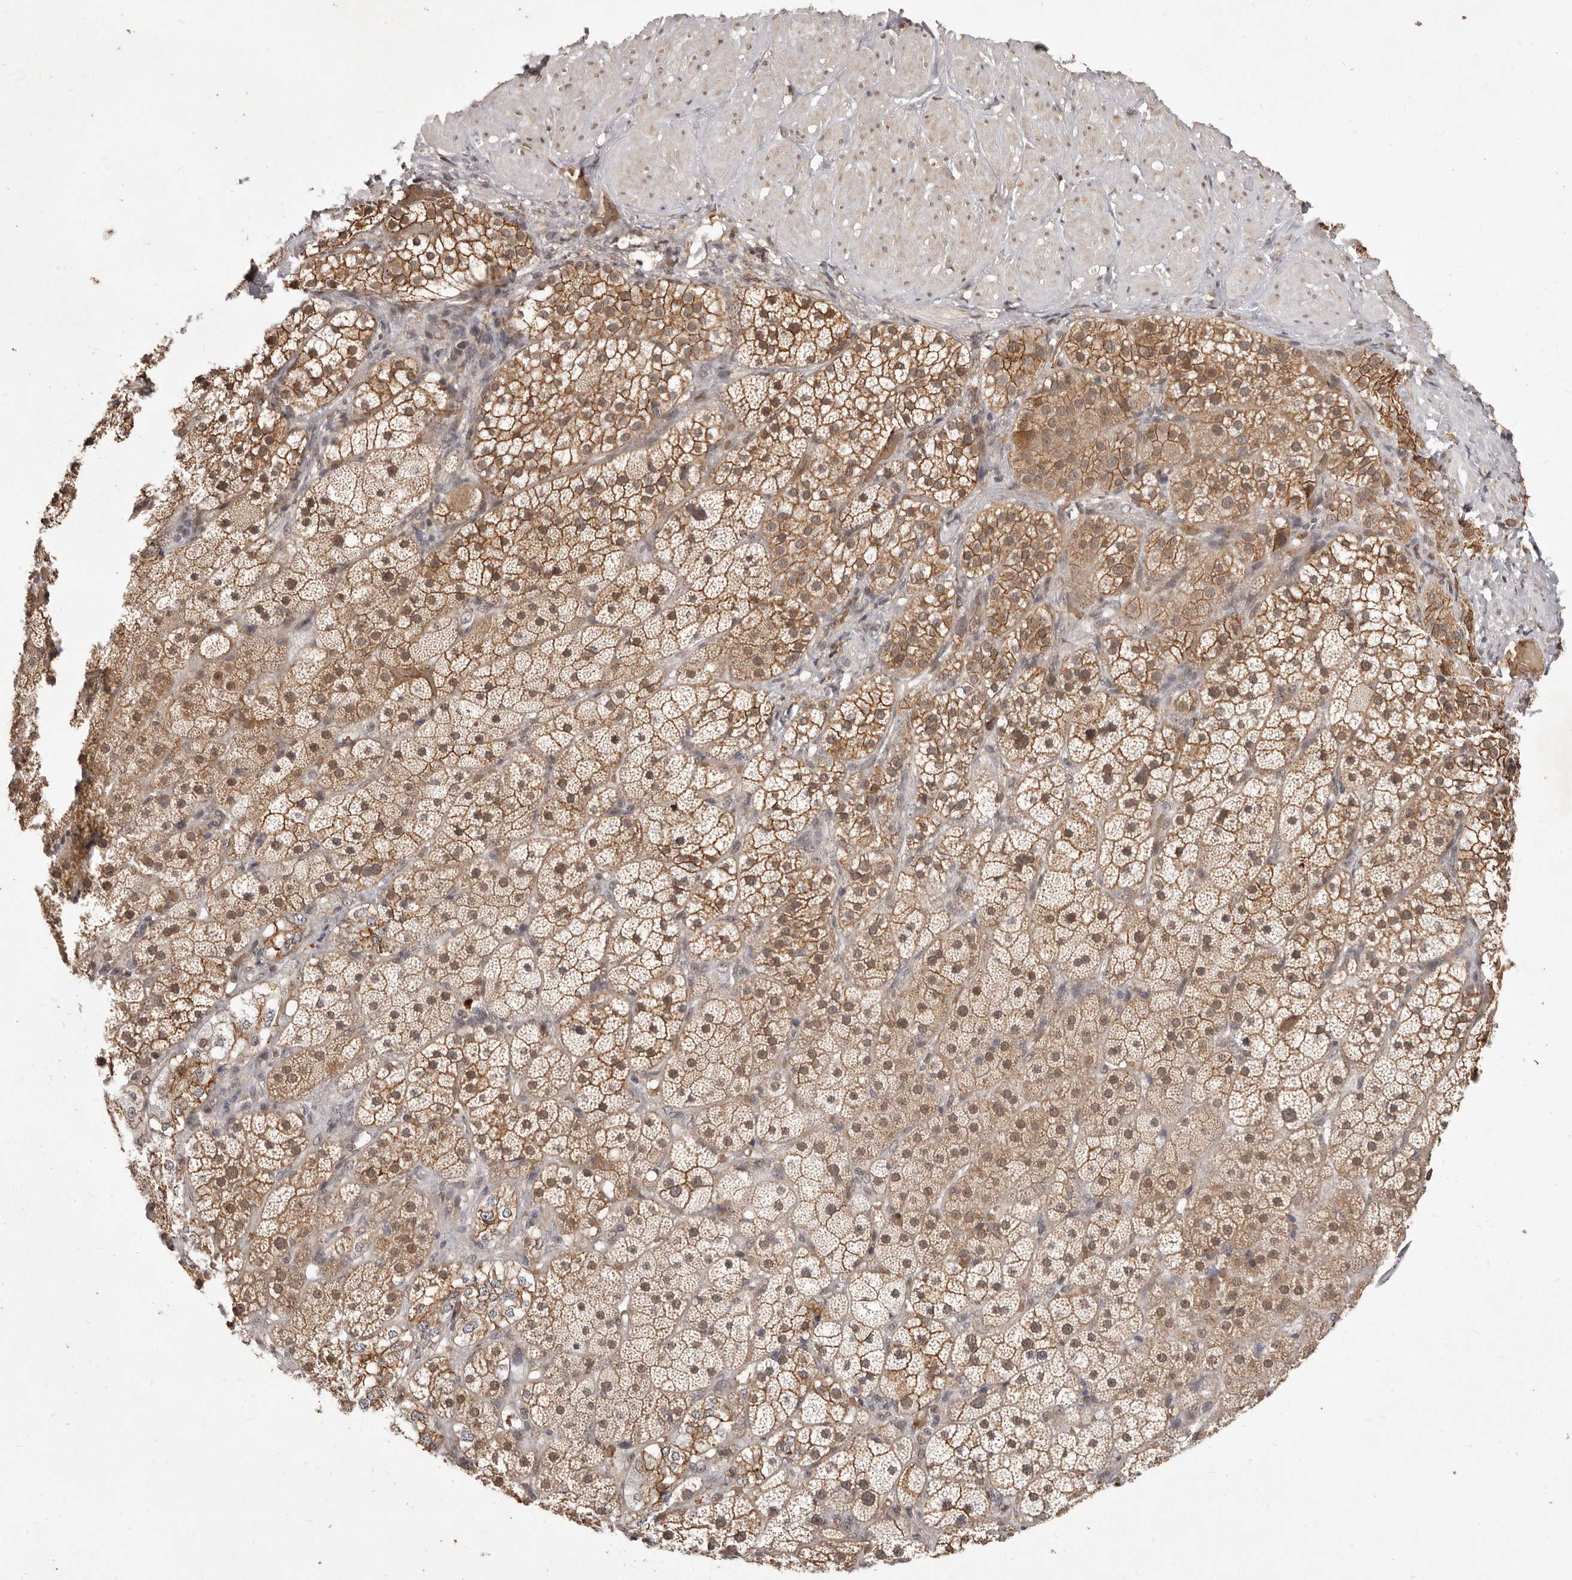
{"staining": {"intensity": "moderate", "quantity": ">75%", "location": "cytoplasmic/membranous,nuclear"}, "tissue": "adrenal gland", "cell_type": "Glandular cells", "image_type": "normal", "snomed": [{"axis": "morphology", "description": "Normal tissue, NOS"}, {"axis": "topography", "description": "Adrenal gland"}], "caption": "Adrenal gland was stained to show a protein in brown. There is medium levels of moderate cytoplasmic/membranous,nuclear expression in approximately >75% of glandular cells. The protein is shown in brown color, while the nuclei are stained blue.", "gene": "NCOA3", "patient": {"sex": "male", "age": 57}}